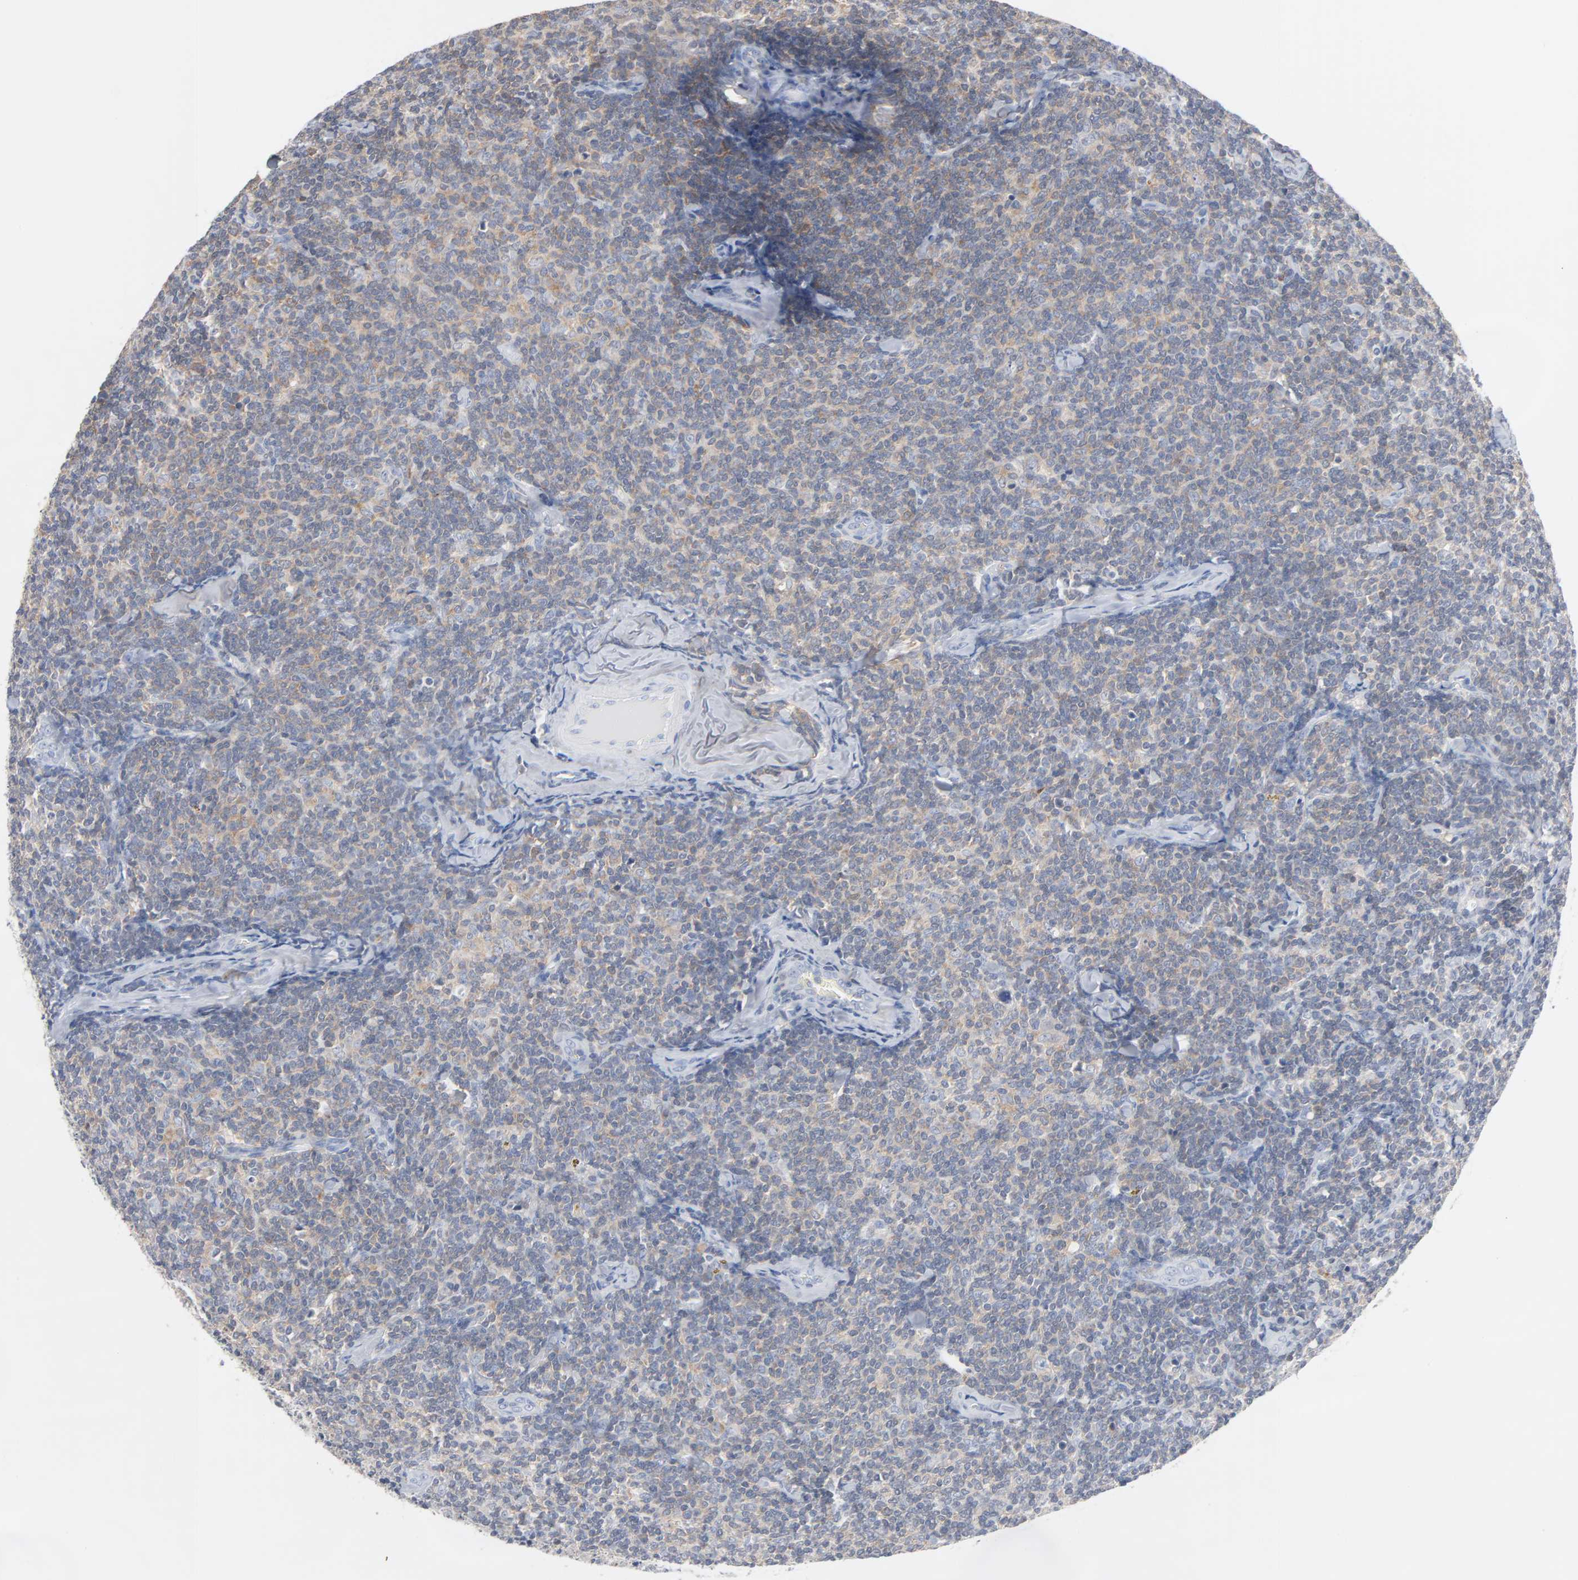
{"staining": {"intensity": "weak", "quantity": ">75%", "location": "cytoplasmic/membranous"}, "tissue": "lymphoma", "cell_type": "Tumor cells", "image_type": "cancer", "snomed": [{"axis": "morphology", "description": "Malignant lymphoma, non-Hodgkin's type, Low grade"}, {"axis": "topography", "description": "Lymph node"}], "caption": "Immunohistochemistry (IHC) of lymphoma demonstrates low levels of weak cytoplasmic/membranous expression in about >75% of tumor cells. (Brightfield microscopy of DAB IHC at high magnification).", "gene": "PTK2B", "patient": {"sex": "female", "age": 56}}